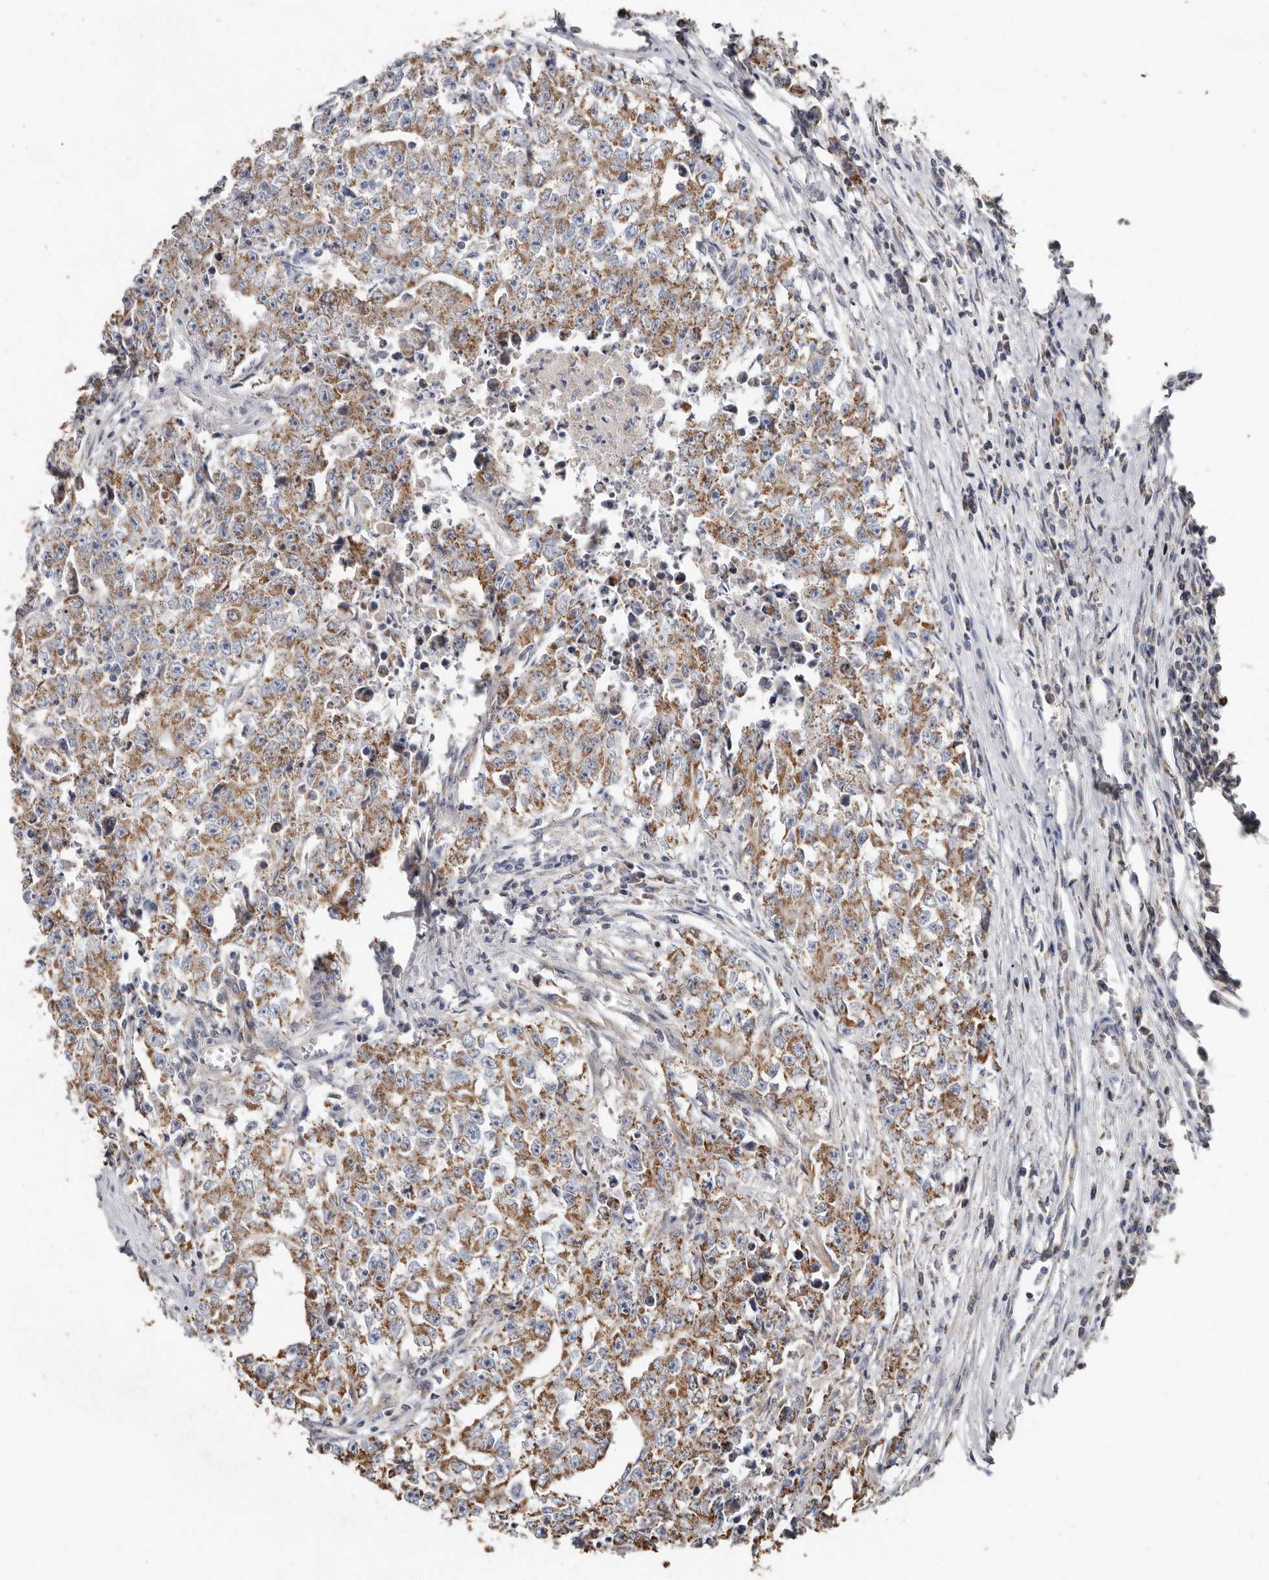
{"staining": {"intensity": "moderate", "quantity": ">75%", "location": "cytoplasmic/membranous"}, "tissue": "testis cancer", "cell_type": "Tumor cells", "image_type": "cancer", "snomed": [{"axis": "morphology", "description": "Seminoma, NOS"}, {"axis": "morphology", "description": "Carcinoma, Embryonal, NOS"}, {"axis": "topography", "description": "Testis"}], "caption": "A medium amount of moderate cytoplasmic/membranous positivity is appreciated in about >75% of tumor cells in testis embryonal carcinoma tissue.", "gene": "KIF26B", "patient": {"sex": "male", "age": 43}}